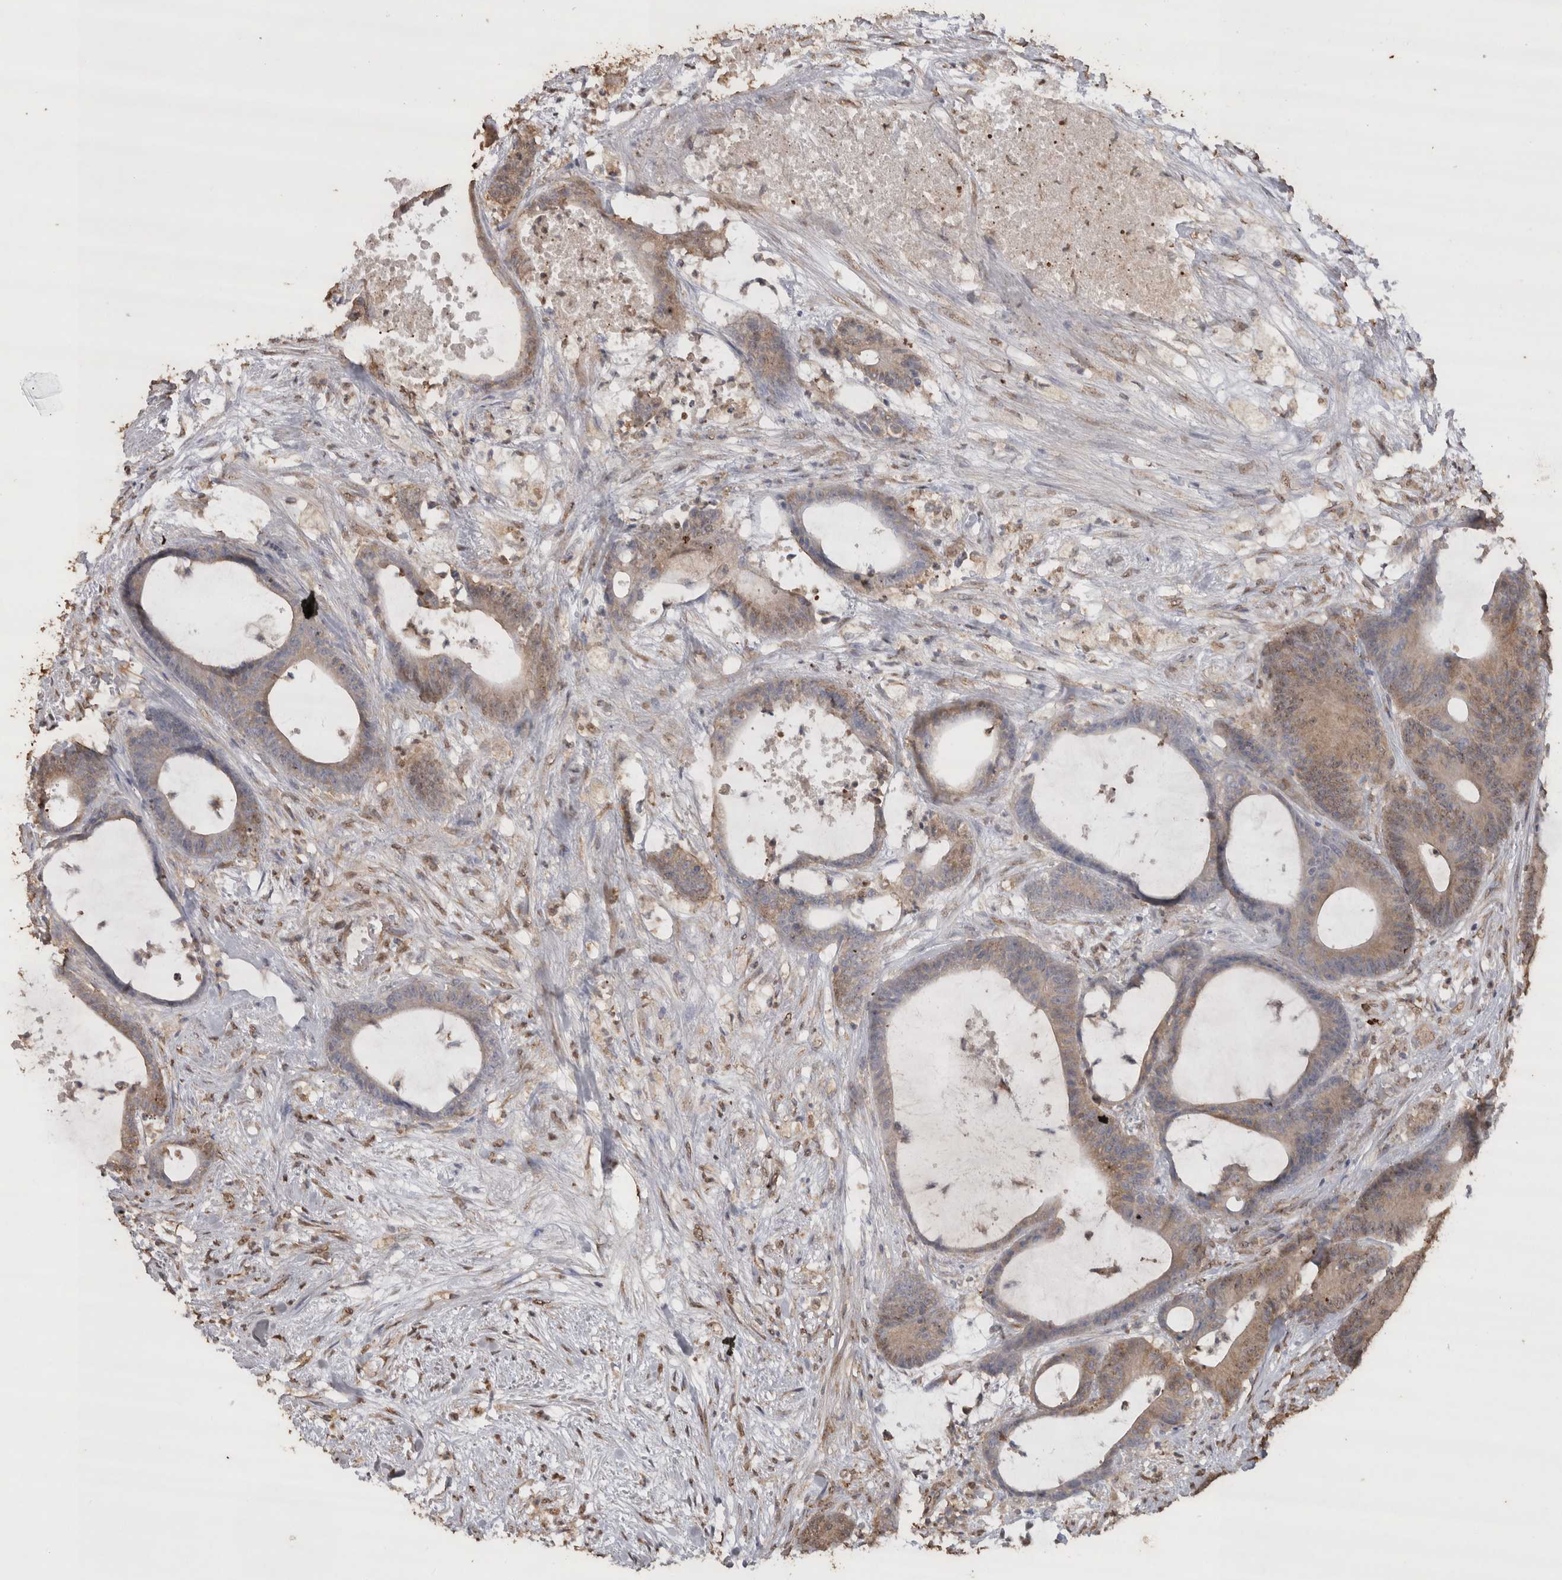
{"staining": {"intensity": "weak", "quantity": "25%-75%", "location": "cytoplasmic/membranous"}, "tissue": "colorectal cancer", "cell_type": "Tumor cells", "image_type": "cancer", "snomed": [{"axis": "morphology", "description": "Adenocarcinoma, NOS"}, {"axis": "topography", "description": "Colon"}], "caption": "Colorectal cancer tissue displays weak cytoplasmic/membranous staining in approximately 25%-75% of tumor cells, visualized by immunohistochemistry.", "gene": "CRELD2", "patient": {"sex": "female", "age": 84}}